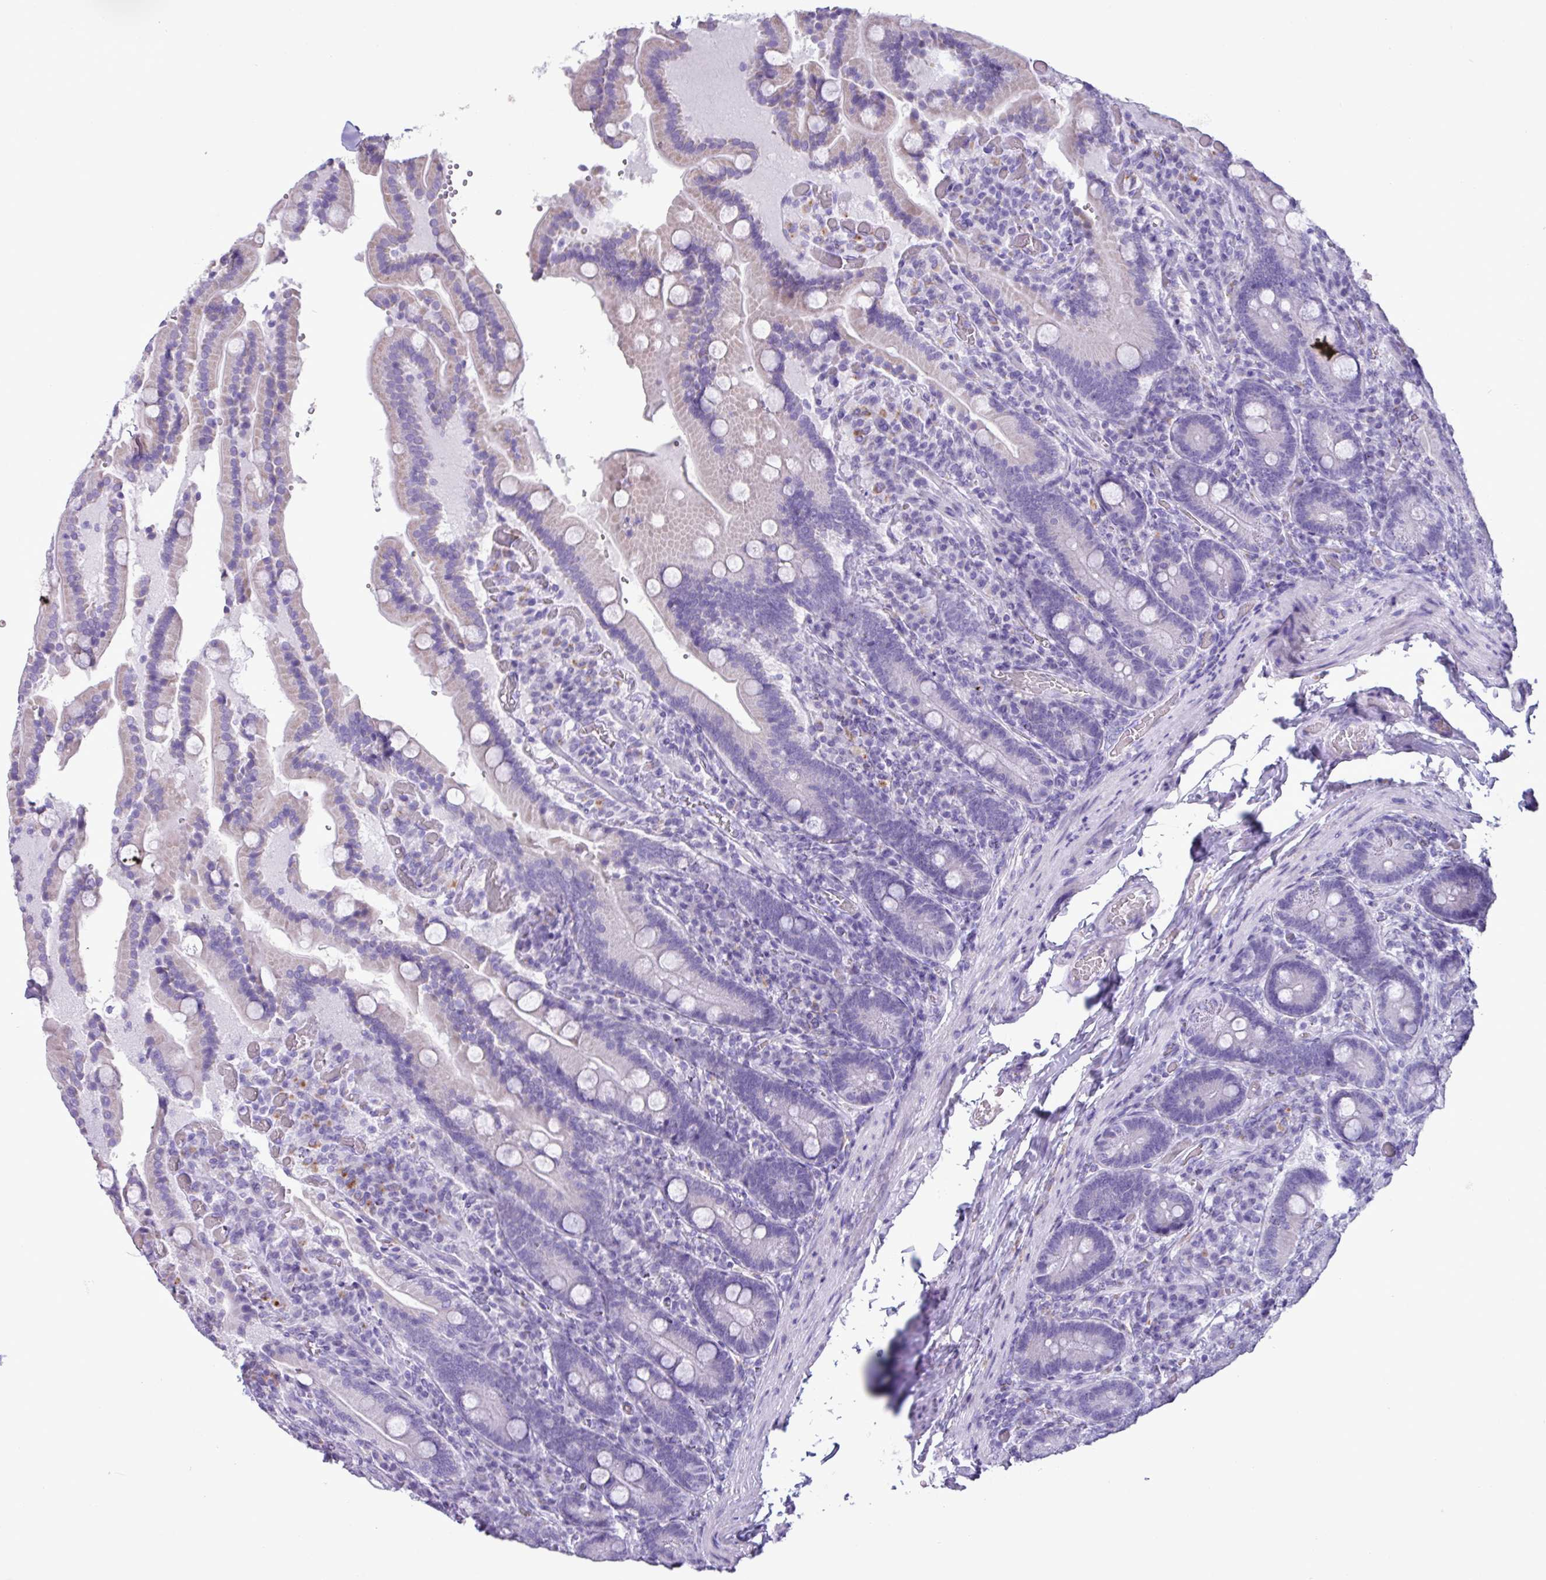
{"staining": {"intensity": "negative", "quantity": "none", "location": "none"}, "tissue": "duodenum", "cell_type": "Glandular cells", "image_type": "normal", "snomed": [{"axis": "morphology", "description": "Normal tissue, NOS"}, {"axis": "topography", "description": "Duodenum"}], "caption": "This is an IHC image of unremarkable human duodenum. There is no positivity in glandular cells.", "gene": "AGO3", "patient": {"sex": "female", "age": 62}}